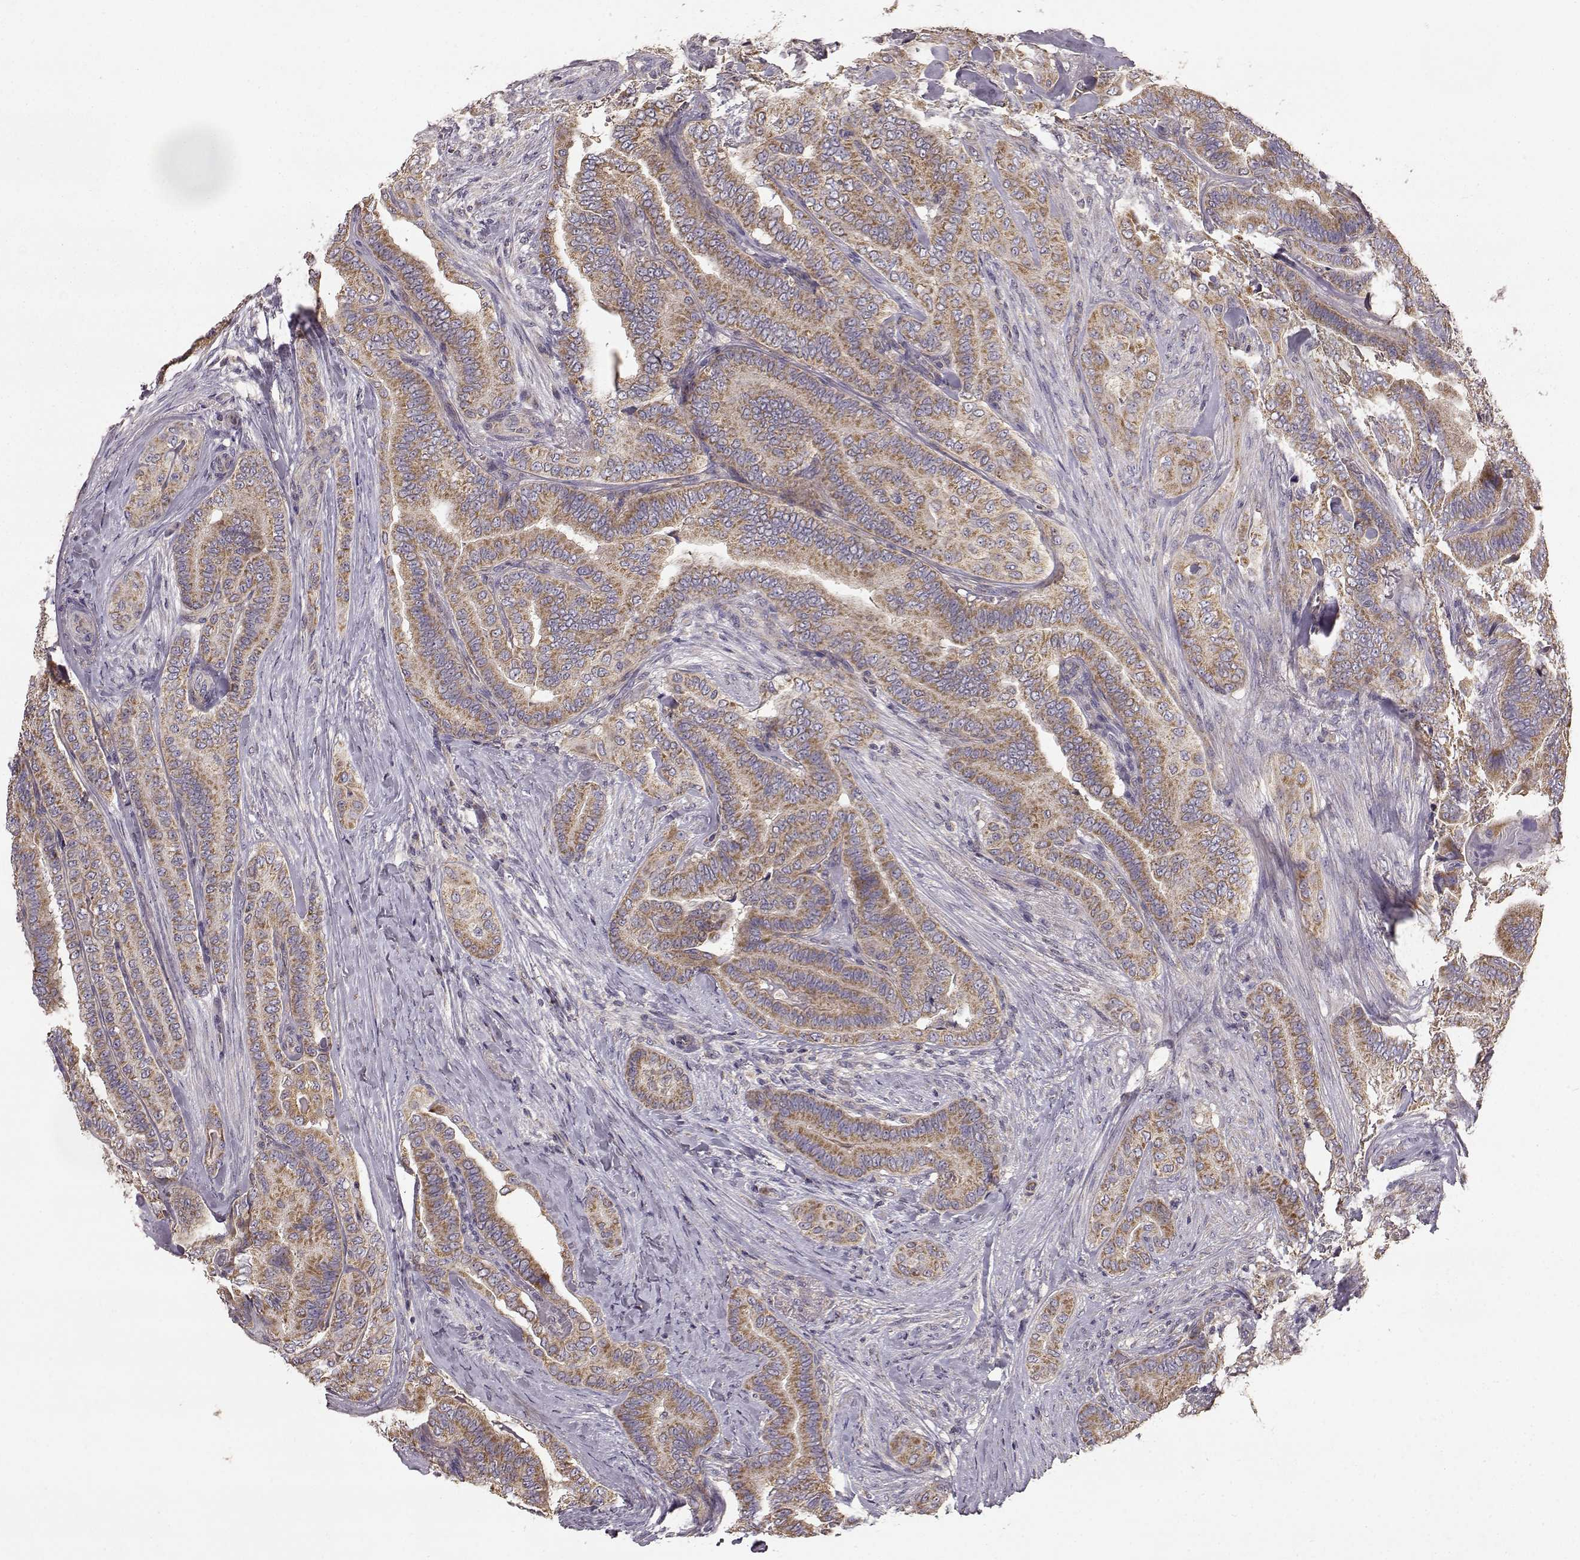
{"staining": {"intensity": "moderate", "quantity": ">75%", "location": "cytoplasmic/membranous"}, "tissue": "thyroid cancer", "cell_type": "Tumor cells", "image_type": "cancer", "snomed": [{"axis": "morphology", "description": "Papillary adenocarcinoma, NOS"}, {"axis": "topography", "description": "Thyroid gland"}], "caption": "Immunohistochemistry (IHC) (DAB) staining of human papillary adenocarcinoma (thyroid) exhibits moderate cytoplasmic/membranous protein staining in about >75% of tumor cells.", "gene": "ERBB3", "patient": {"sex": "male", "age": 61}}